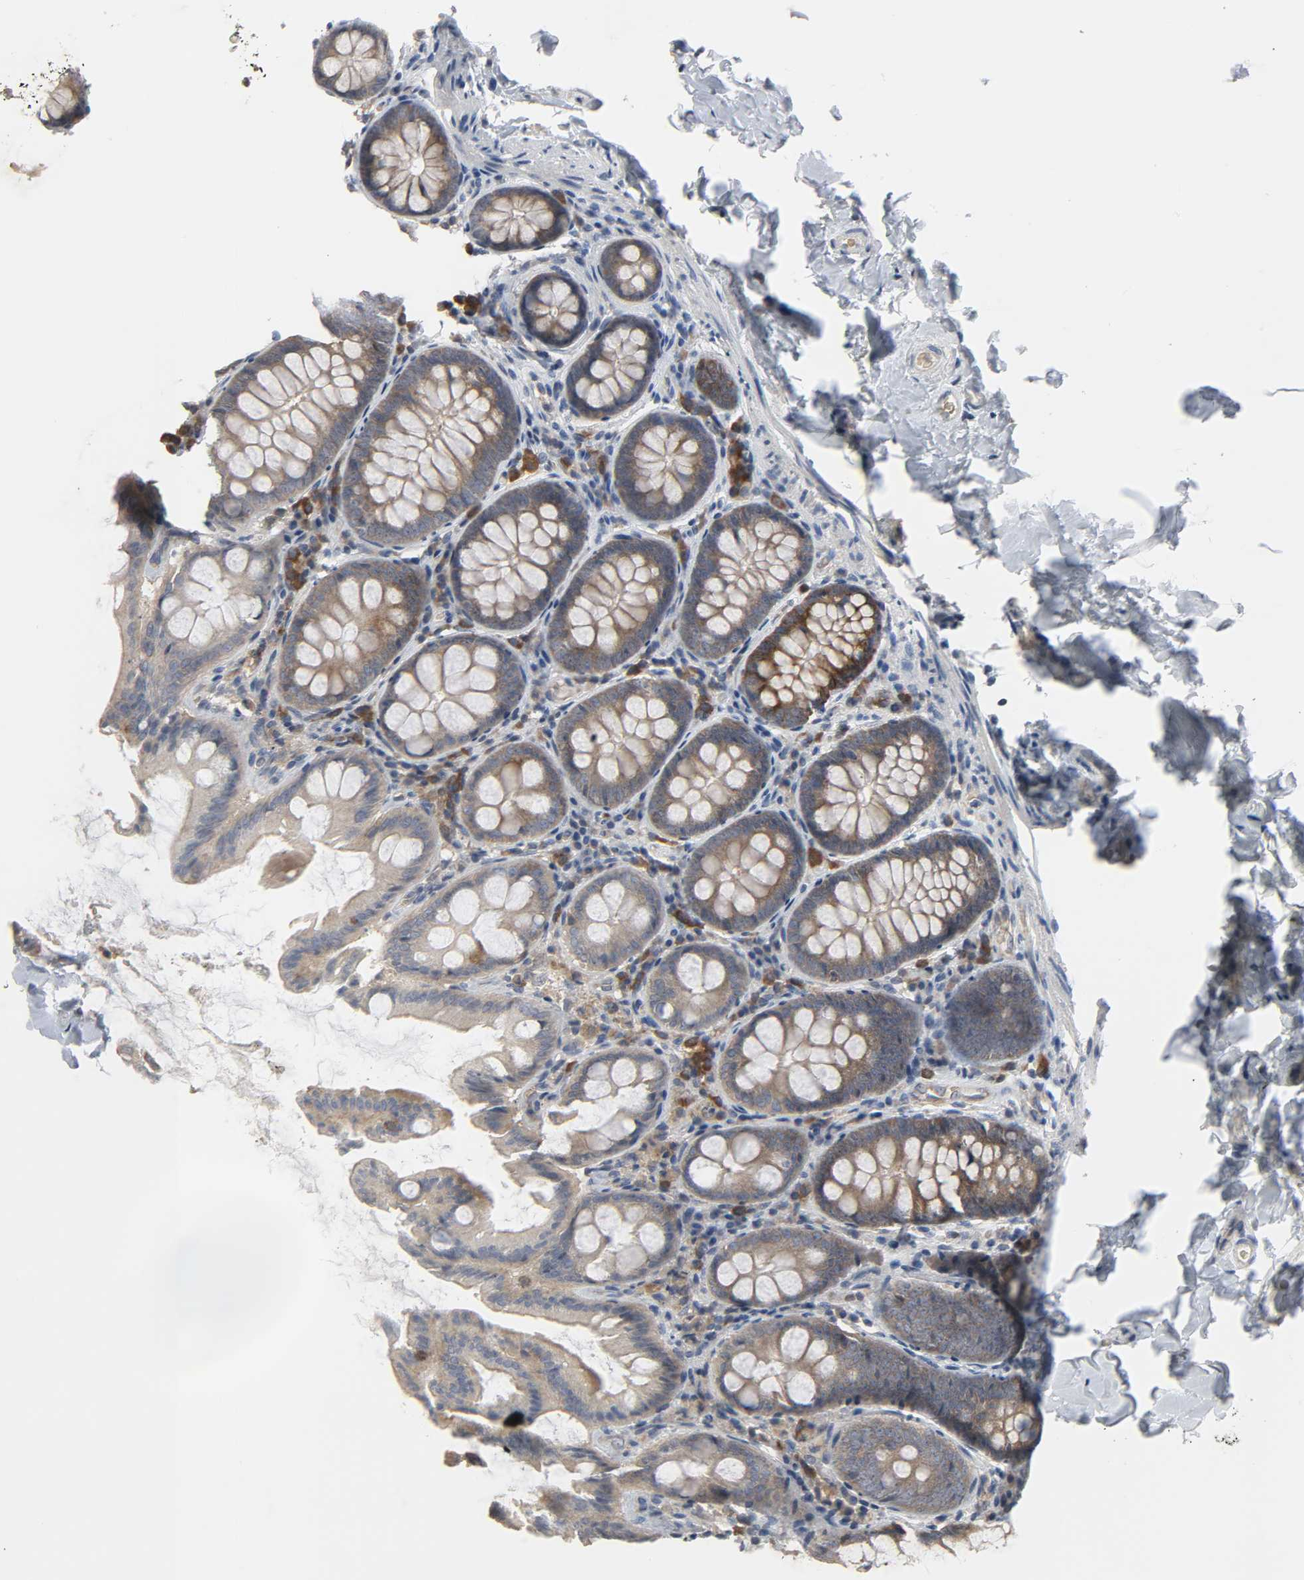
{"staining": {"intensity": "weak", "quantity": ">75%", "location": "cytoplasmic/membranous"}, "tissue": "colon", "cell_type": "Endothelial cells", "image_type": "normal", "snomed": [{"axis": "morphology", "description": "Normal tissue, NOS"}, {"axis": "topography", "description": "Colon"}], "caption": "A brown stain labels weak cytoplasmic/membranous expression of a protein in endothelial cells of benign human colon.", "gene": "PLEKHA2", "patient": {"sex": "female", "age": 61}}